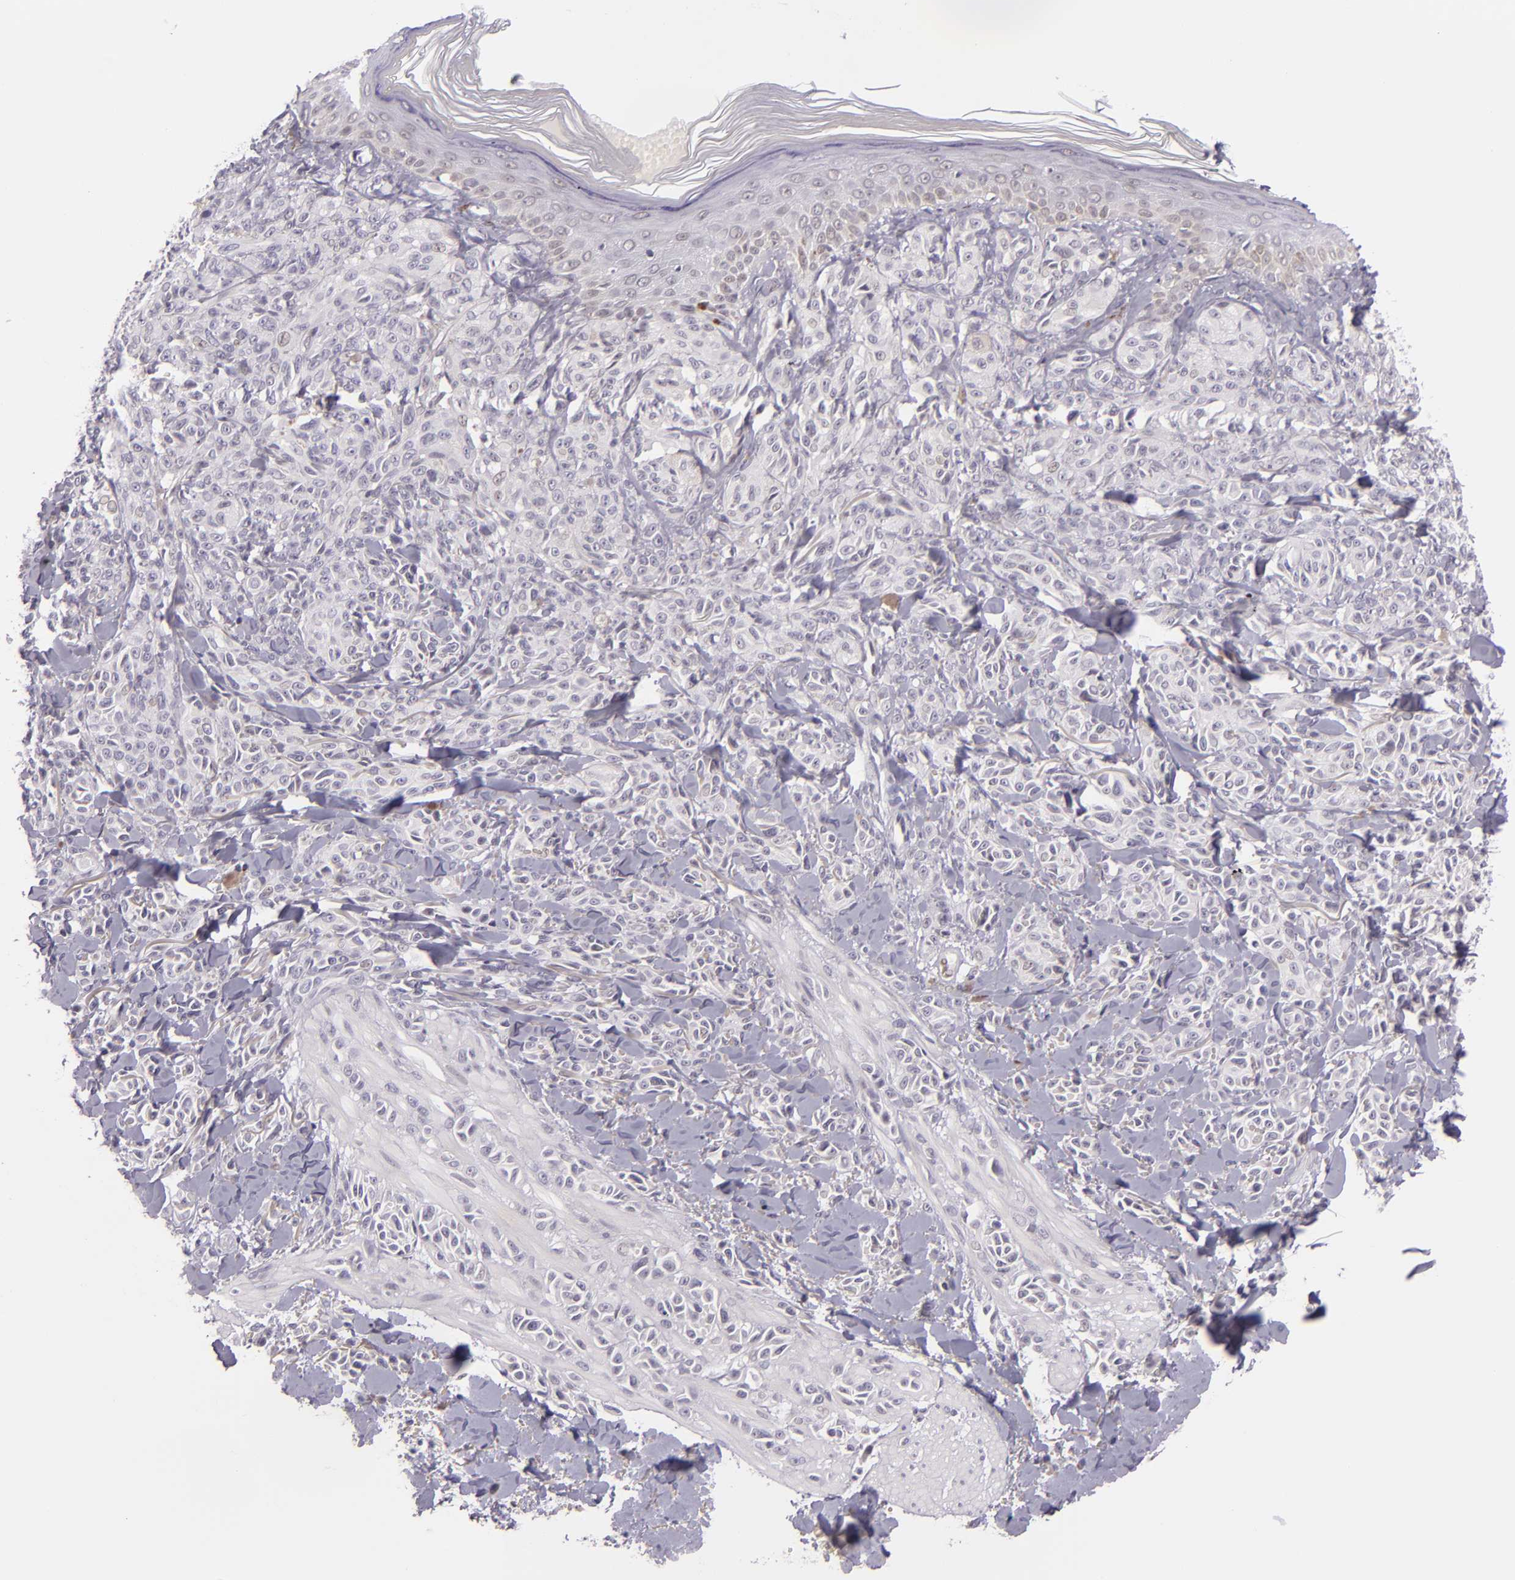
{"staining": {"intensity": "negative", "quantity": "none", "location": "none"}, "tissue": "melanoma", "cell_type": "Tumor cells", "image_type": "cancer", "snomed": [{"axis": "morphology", "description": "Malignant melanoma, NOS"}, {"axis": "topography", "description": "Skin"}], "caption": "Immunohistochemistry of malignant melanoma exhibits no staining in tumor cells. (DAB immunohistochemistry visualized using brightfield microscopy, high magnification).", "gene": "BCL3", "patient": {"sex": "female", "age": 73}}